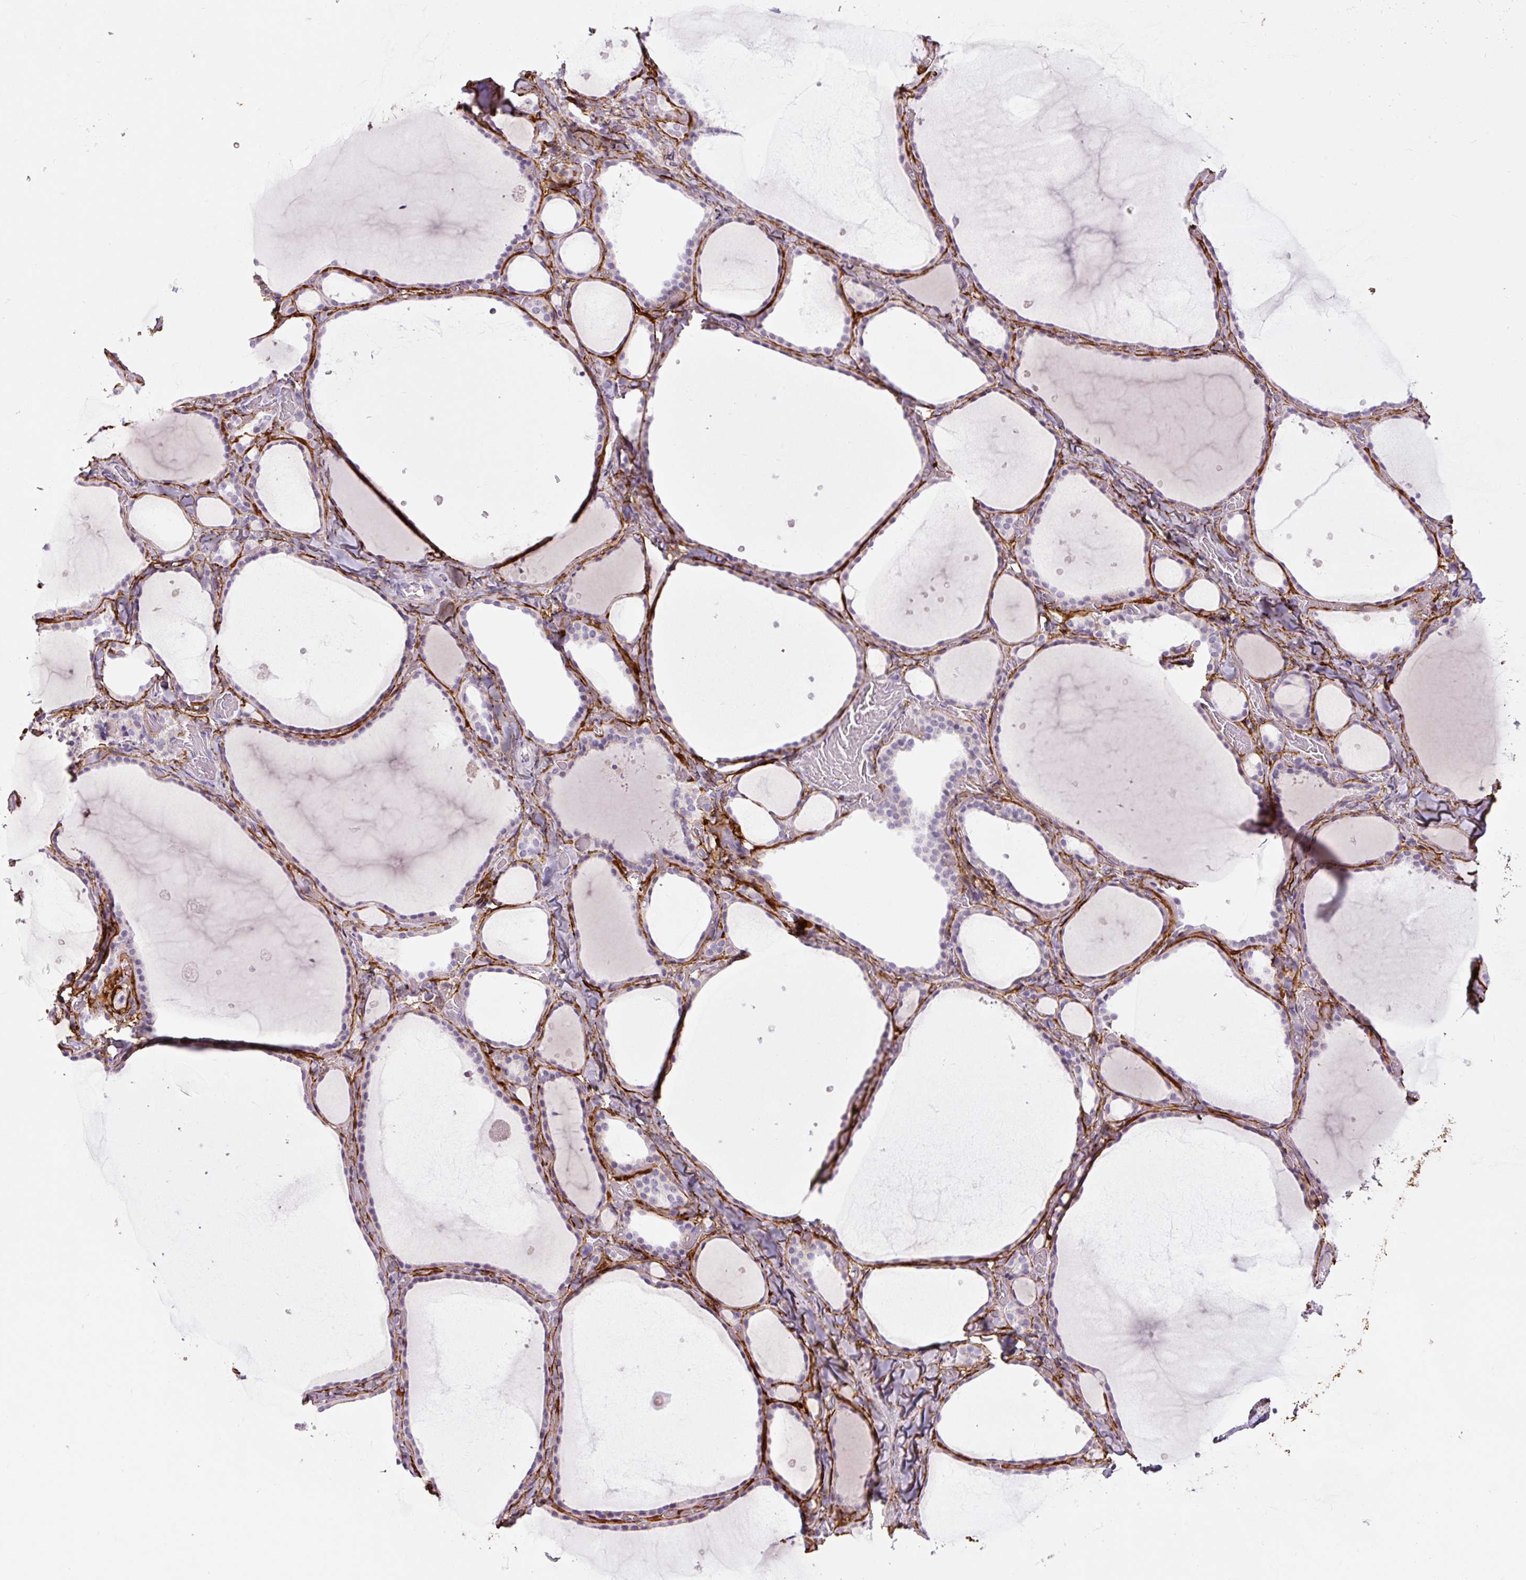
{"staining": {"intensity": "negative", "quantity": "none", "location": "none"}, "tissue": "thyroid gland", "cell_type": "Glandular cells", "image_type": "normal", "snomed": [{"axis": "morphology", "description": "Normal tissue, NOS"}, {"axis": "topography", "description": "Thyroid gland"}], "caption": "Immunohistochemical staining of normal human thyroid gland shows no significant positivity in glandular cells. Brightfield microscopy of IHC stained with DAB (brown) and hematoxylin (blue), captured at high magnification.", "gene": "FBN1", "patient": {"sex": "female", "age": 36}}